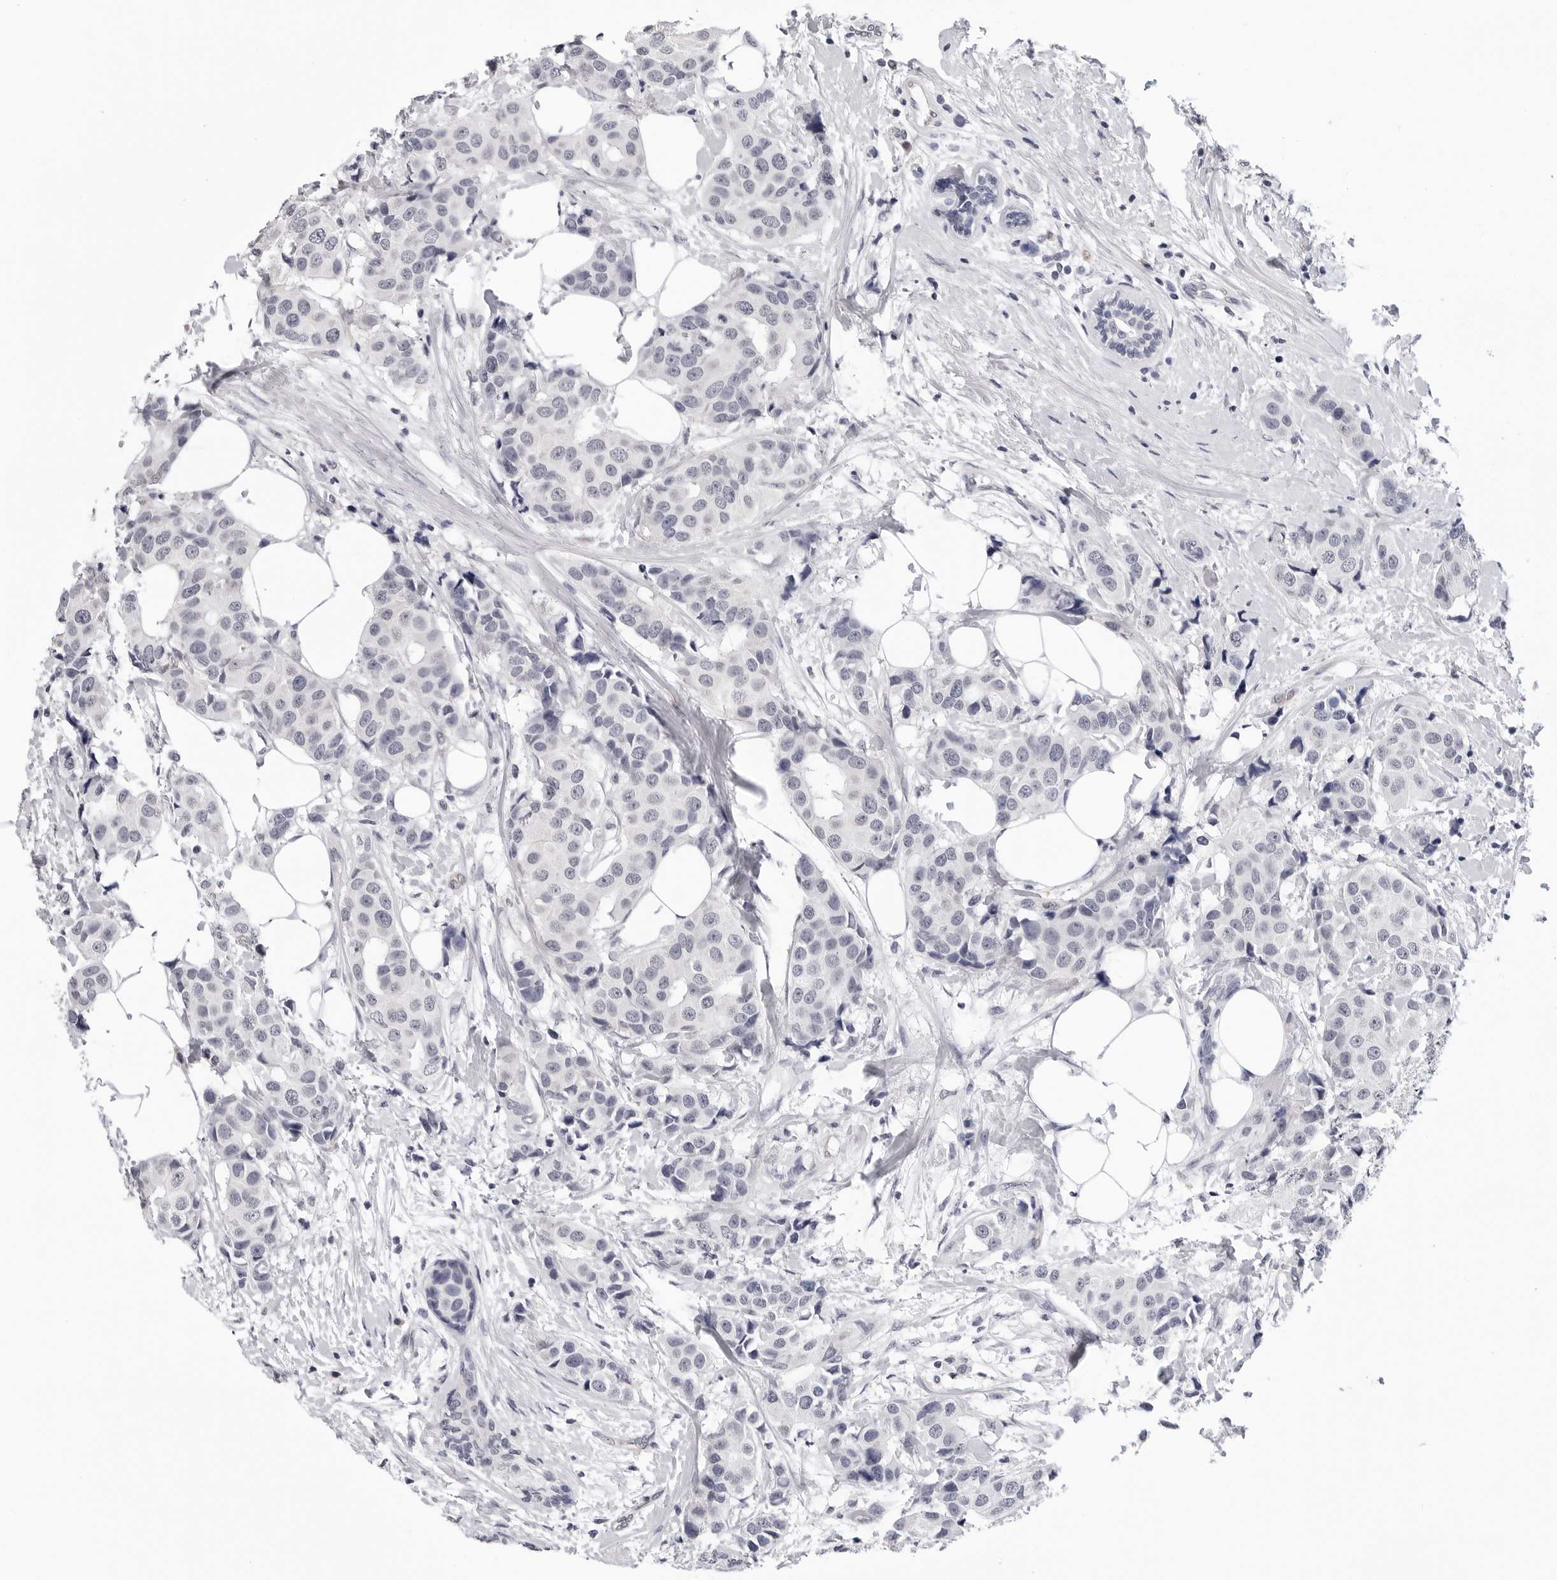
{"staining": {"intensity": "negative", "quantity": "none", "location": "none"}, "tissue": "breast cancer", "cell_type": "Tumor cells", "image_type": "cancer", "snomed": [{"axis": "morphology", "description": "Normal tissue, NOS"}, {"axis": "morphology", "description": "Duct carcinoma"}, {"axis": "topography", "description": "Breast"}], "caption": "Protein analysis of breast intraductal carcinoma reveals no significant staining in tumor cells.", "gene": "TRMT13", "patient": {"sex": "female", "age": 39}}